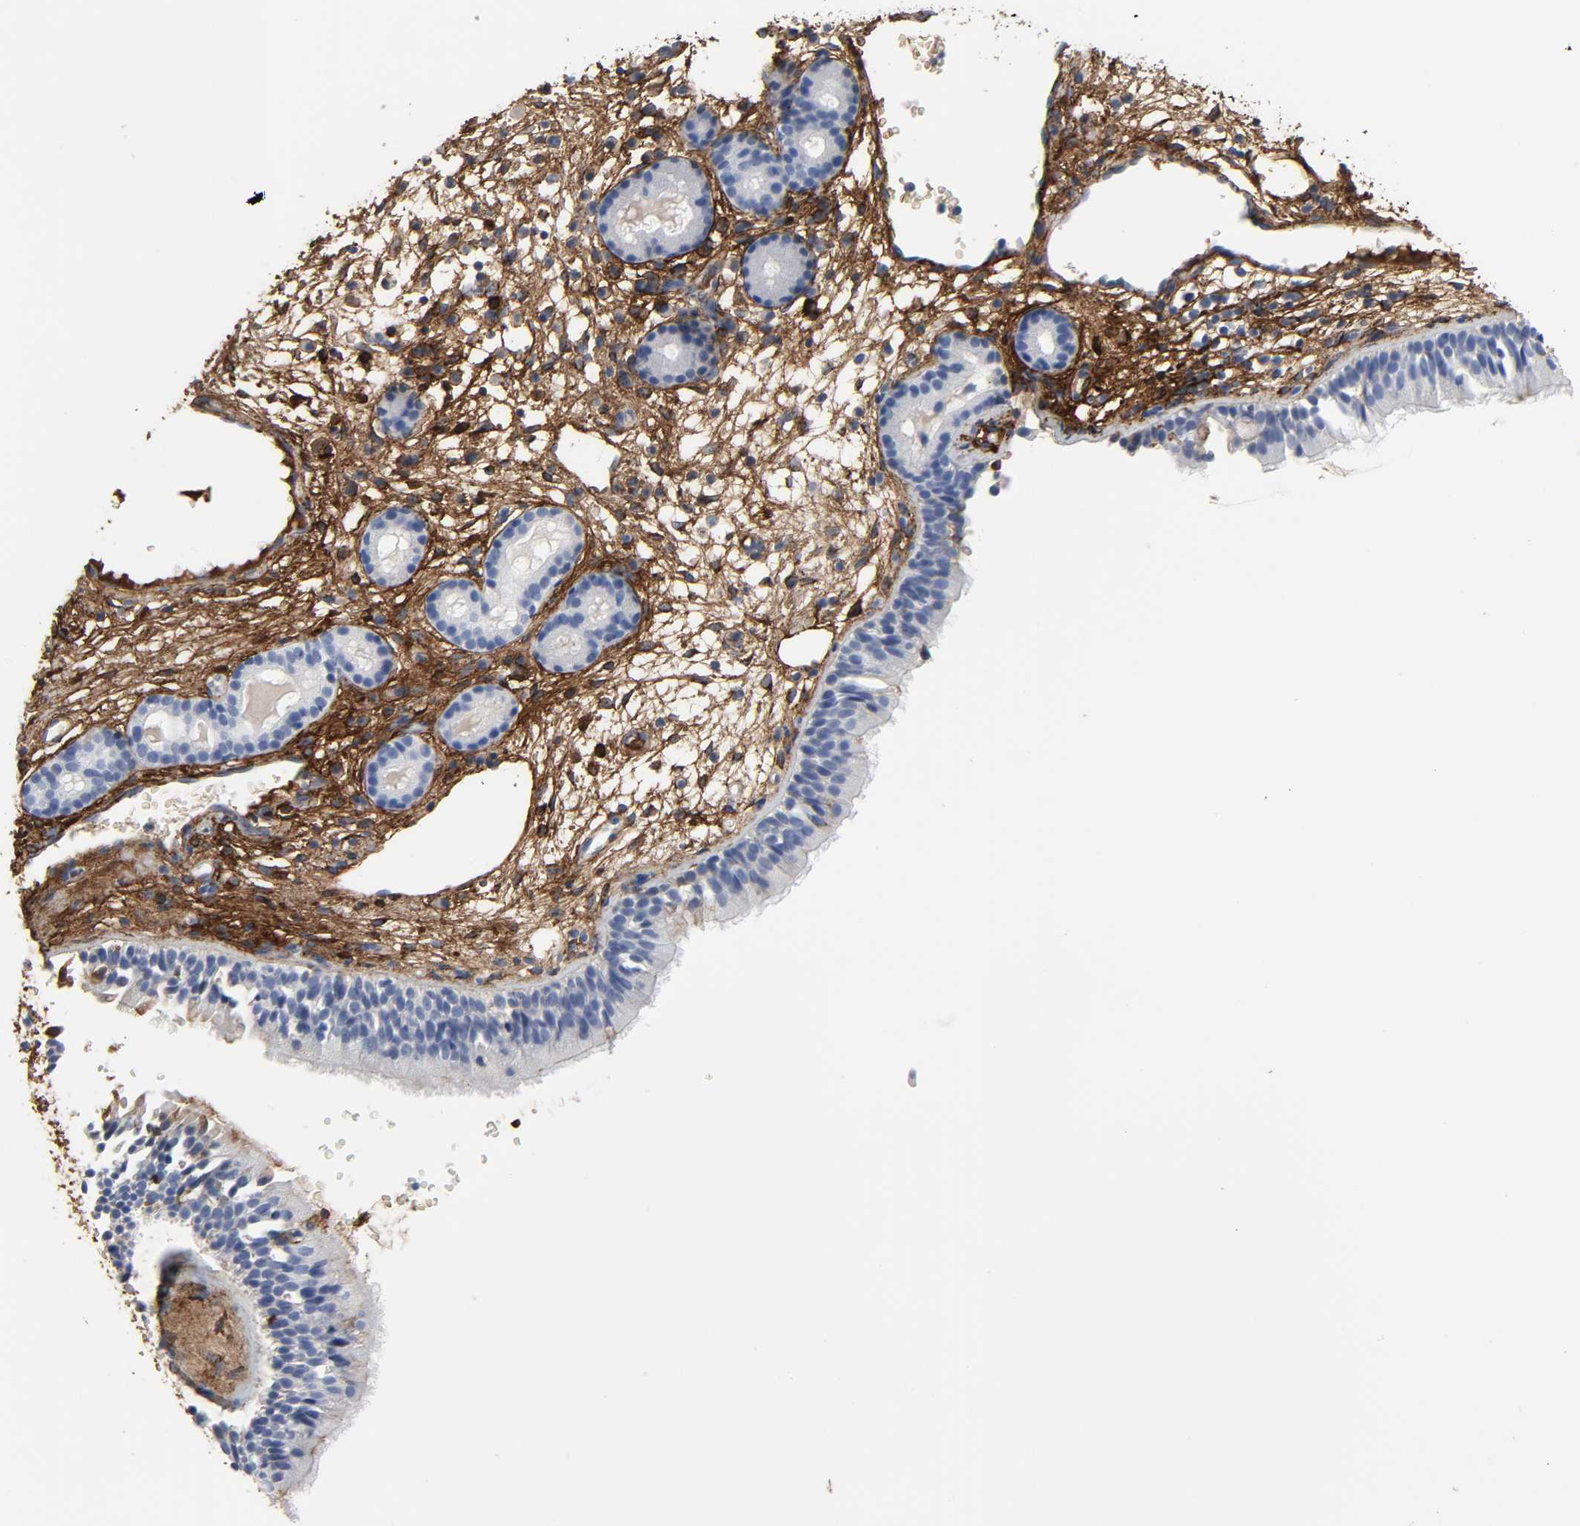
{"staining": {"intensity": "negative", "quantity": "none", "location": "none"}, "tissue": "nasopharynx", "cell_type": "Respiratory epithelial cells", "image_type": "normal", "snomed": [{"axis": "morphology", "description": "Normal tissue, NOS"}, {"axis": "morphology", "description": "Inflammation, NOS"}, {"axis": "topography", "description": "Nasopharynx"}], "caption": "A high-resolution image shows IHC staining of benign nasopharynx, which reveals no significant positivity in respiratory epithelial cells. (DAB immunohistochemistry (IHC), high magnification).", "gene": "FBLN1", "patient": {"sex": "female", "age": 55}}